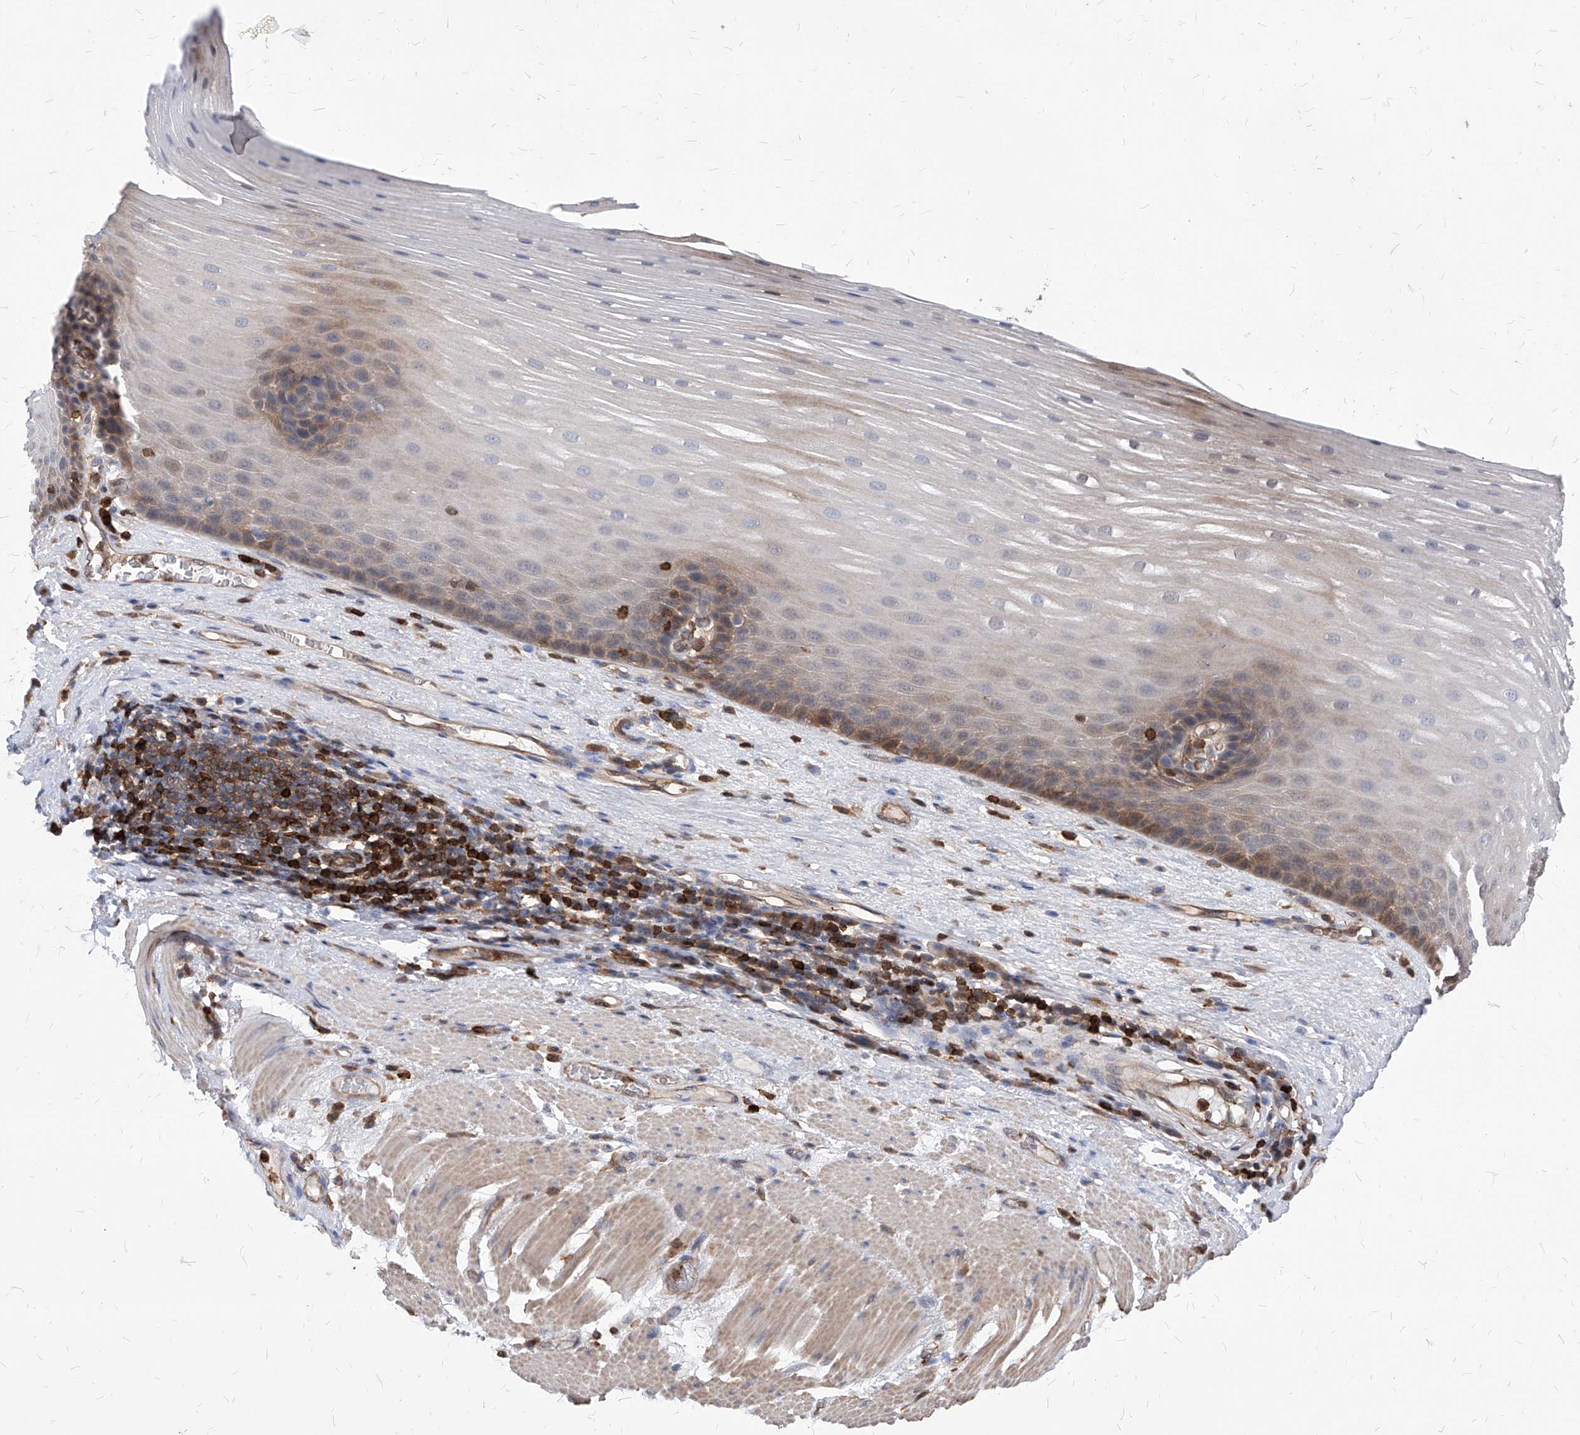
{"staining": {"intensity": "moderate", "quantity": "<25%", "location": "cytoplasmic/membranous"}, "tissue": "esophagus", "cell_type": "Squamous epithelial cells", "image_type": "normal", "snomed": [{"axis": "morphology", "description": "Normal tissue, NOS"}, {"axis": "topography", "description": "Esophagus"}], "caption": "An image of human esophagus stained for a protein reveals moderate cytoplasmic/membranous brown staining in squamous epithelial cells. The staining was performed using DAB, with brown indicating positive protein expression. Nuclei are stained blue with hematoxylin.", "gene": "ABRACL", "patient": {"sex": "male", "age": 62}}